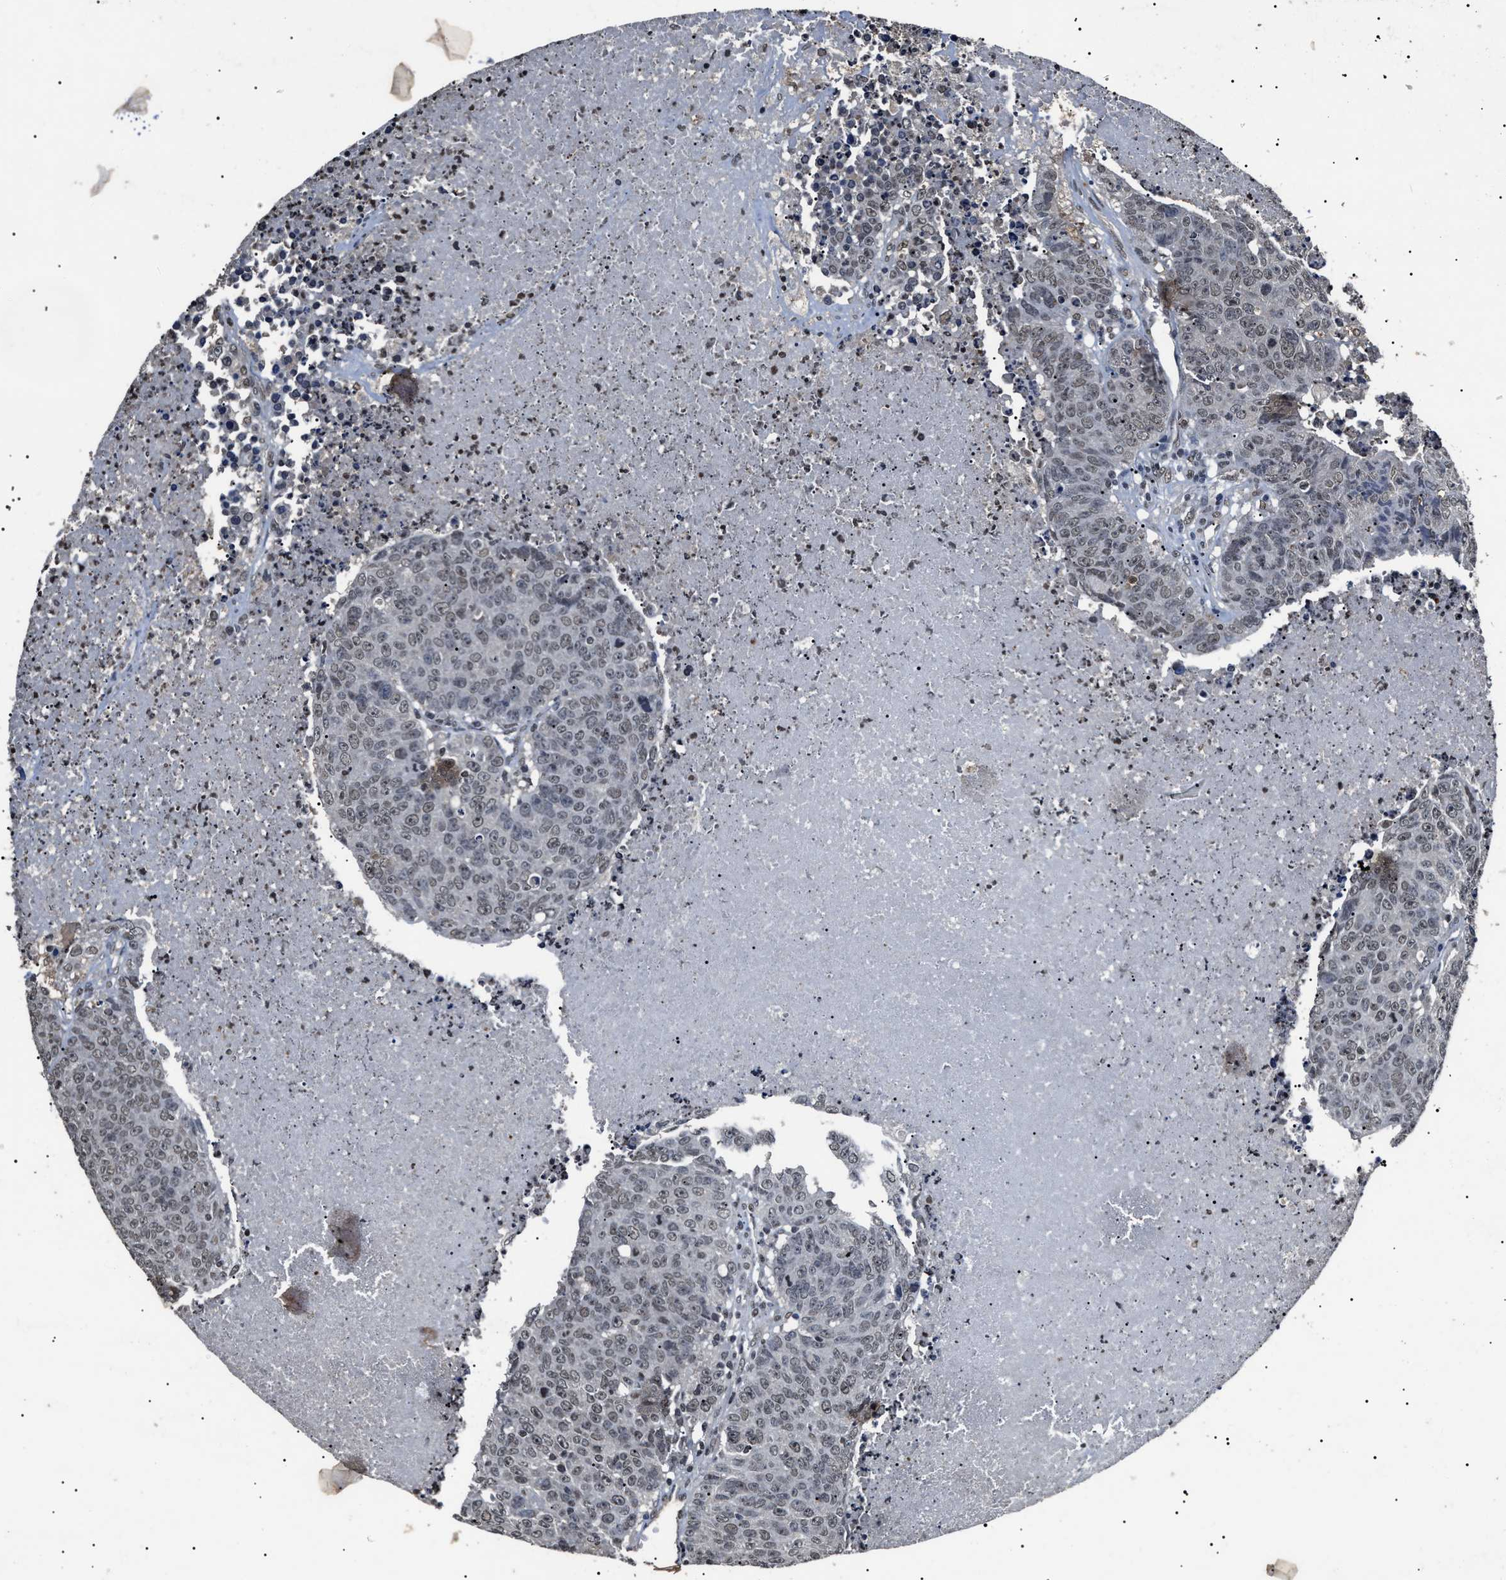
{"staining": {"intensity": "weak", "quantity": "25%-75%", "location": "nuclear"}, "tissue": "colorectal cancer", "cell_type": "Tumor cells", "image_type": "cancer", "snomed": [{"axis": "morphology", "description": "Adenocarcinoma, NOS"}, {"axis": "topography", "description": "Colon"}], "caption": "Immunohistochemistry (DAB (3,3'-diaminobenzidine)) staining of human colorectal cancer (adenocarcinoma) demonstrates weak nuclear protein expression in approximately 25%-75% of tumor cells.", "gene": "ANP32E", "patient": {"sex": "female", "age": 53}}